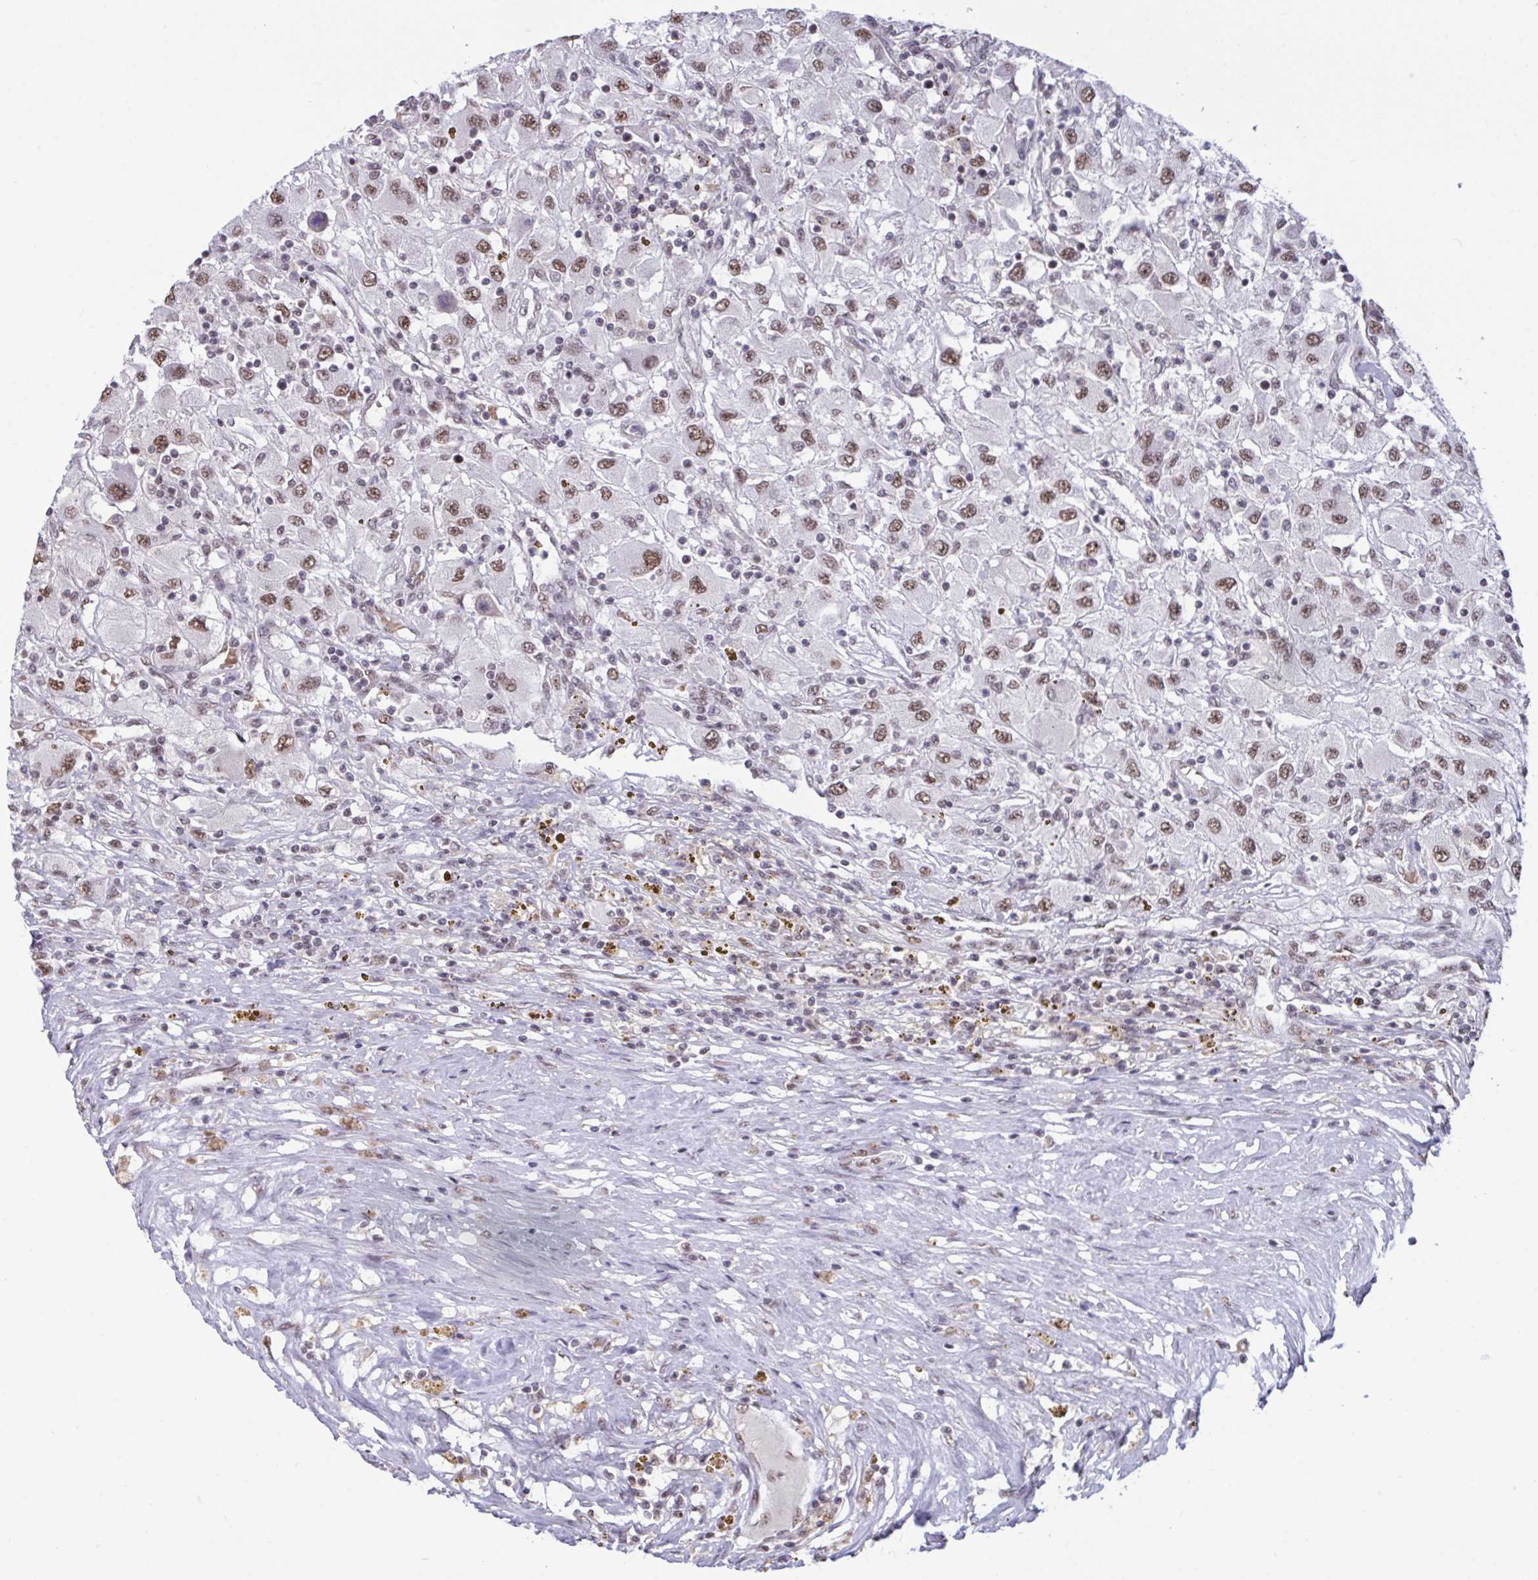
{"staining": {"intensity": "moderate", "quantity": ">75%", "location": "nuclear"}, "tissue": "renal cancer", "cell_type": "Tumor cells", "image_type": "cancer", "snomed": [{"axis": "morphology", "description": "Adenocarcinoma, NOS"}, {"axis": "topography", "description": "Kidney"}], "caption": "Immunohistochemistry (IHC) image of neoplastic tissue: human adenocarcinoma (renal) stained using immunohistochemistry (IHC) demonstrates medium levels of moderate protein expression localized specifically in the nuclear of tumor cells, appearing as a nuclear brown color.", "gene": "PUF60", "patient": {"sex": "female", "age": 67}}